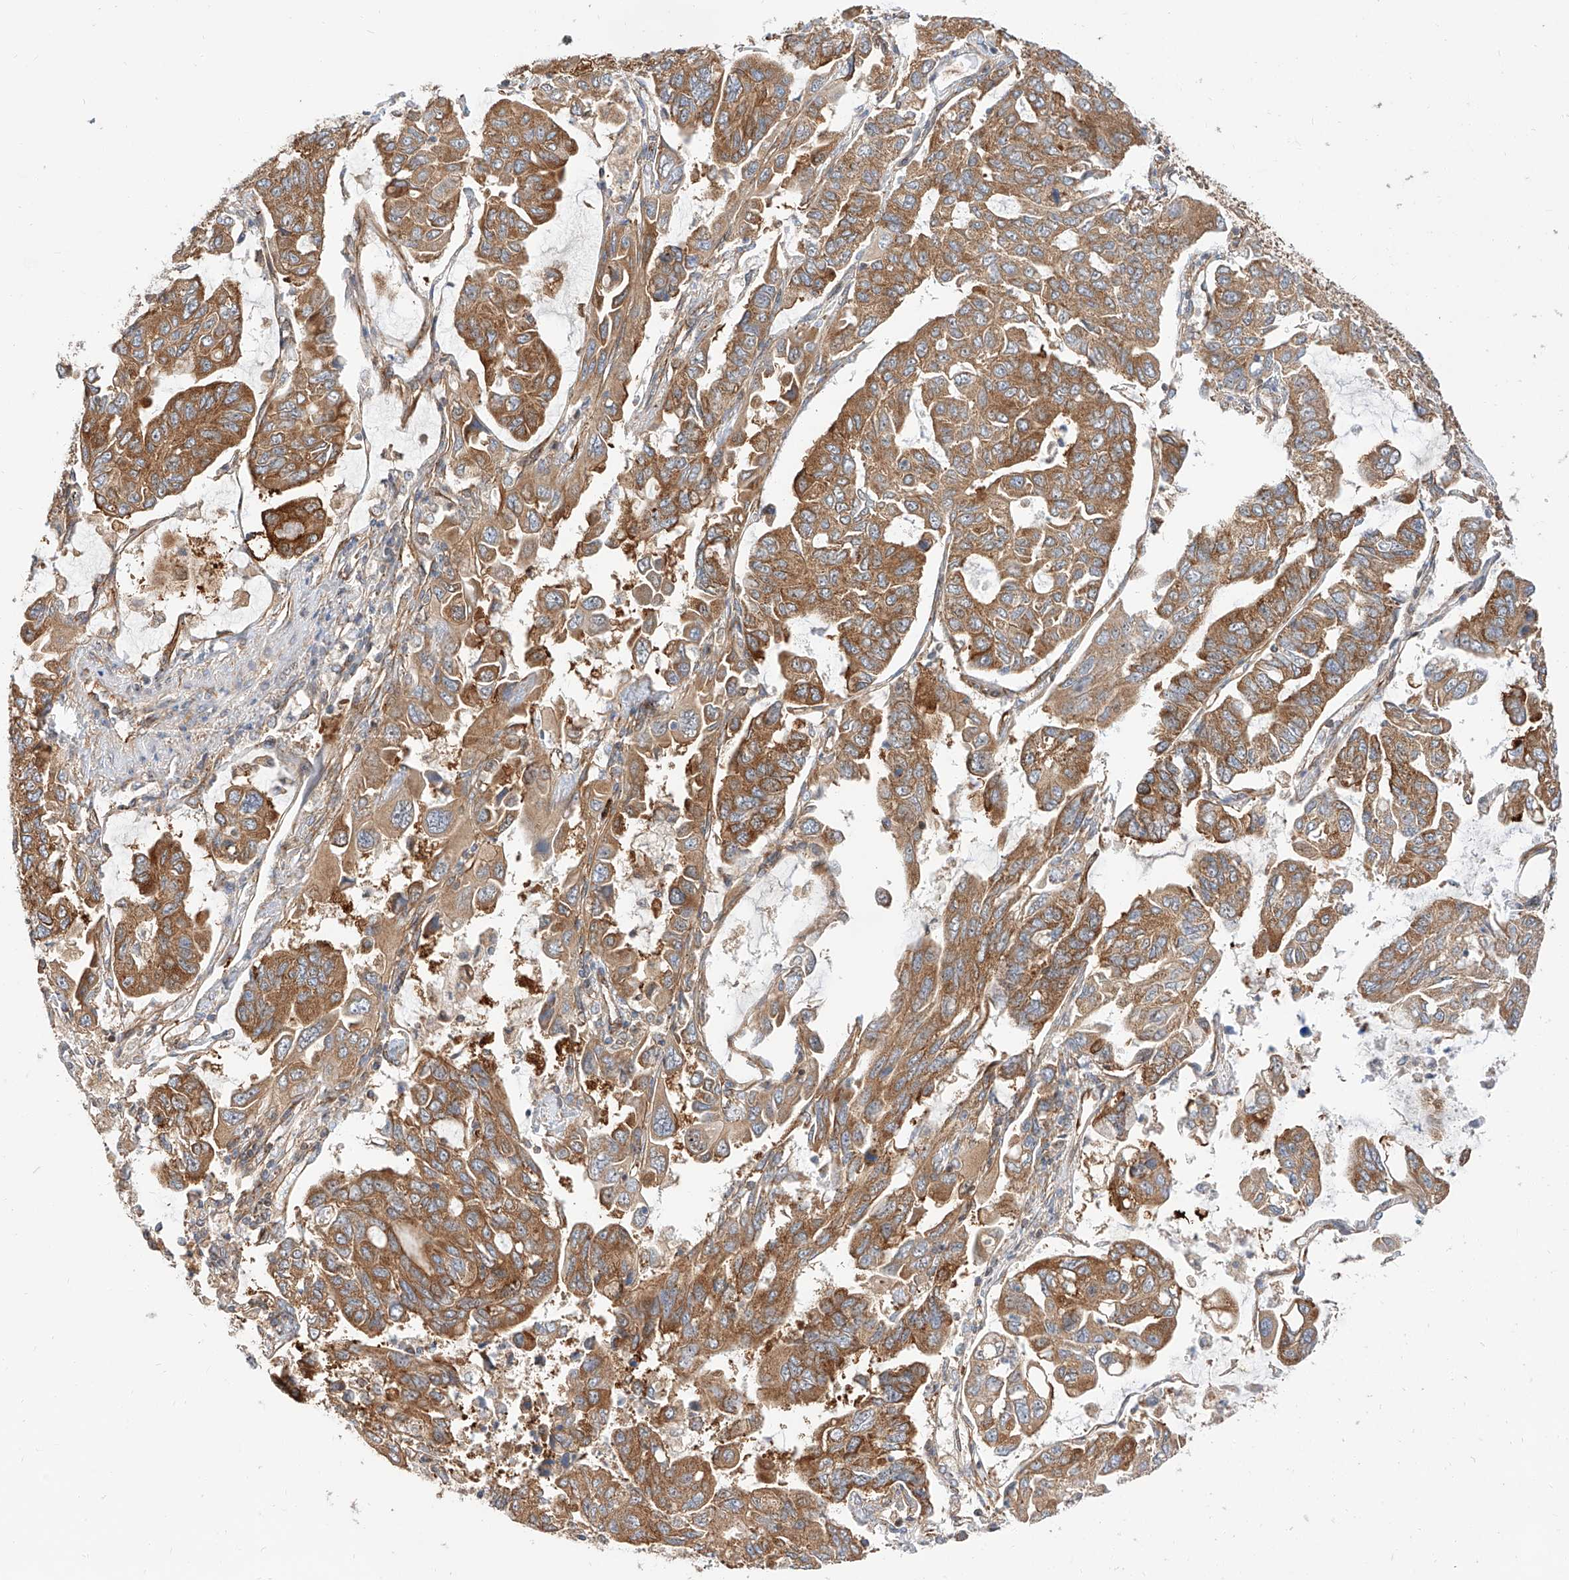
{"staining": {"intensity": "moderate", "quantity": ">75%", "location": "cytoplasmic/membranous"}, "tissue": "lung cancer", "cell_type": "Tumor cells", "image_type": "cancer", "snomed": [{"axis": "morphology", "description": "Adenocarcinoma, NOS"}, {"axis": "topography", "description": "Lung"}], "caption": "Moderate cytoplasmic/membranous staining for a protein is seen in about >75% of tumor cells of lung adenocarcinoma using immunohistochemistry (IHC).", "gene": "ISCA2", "patient": {"sex": "male", "age": 64}}